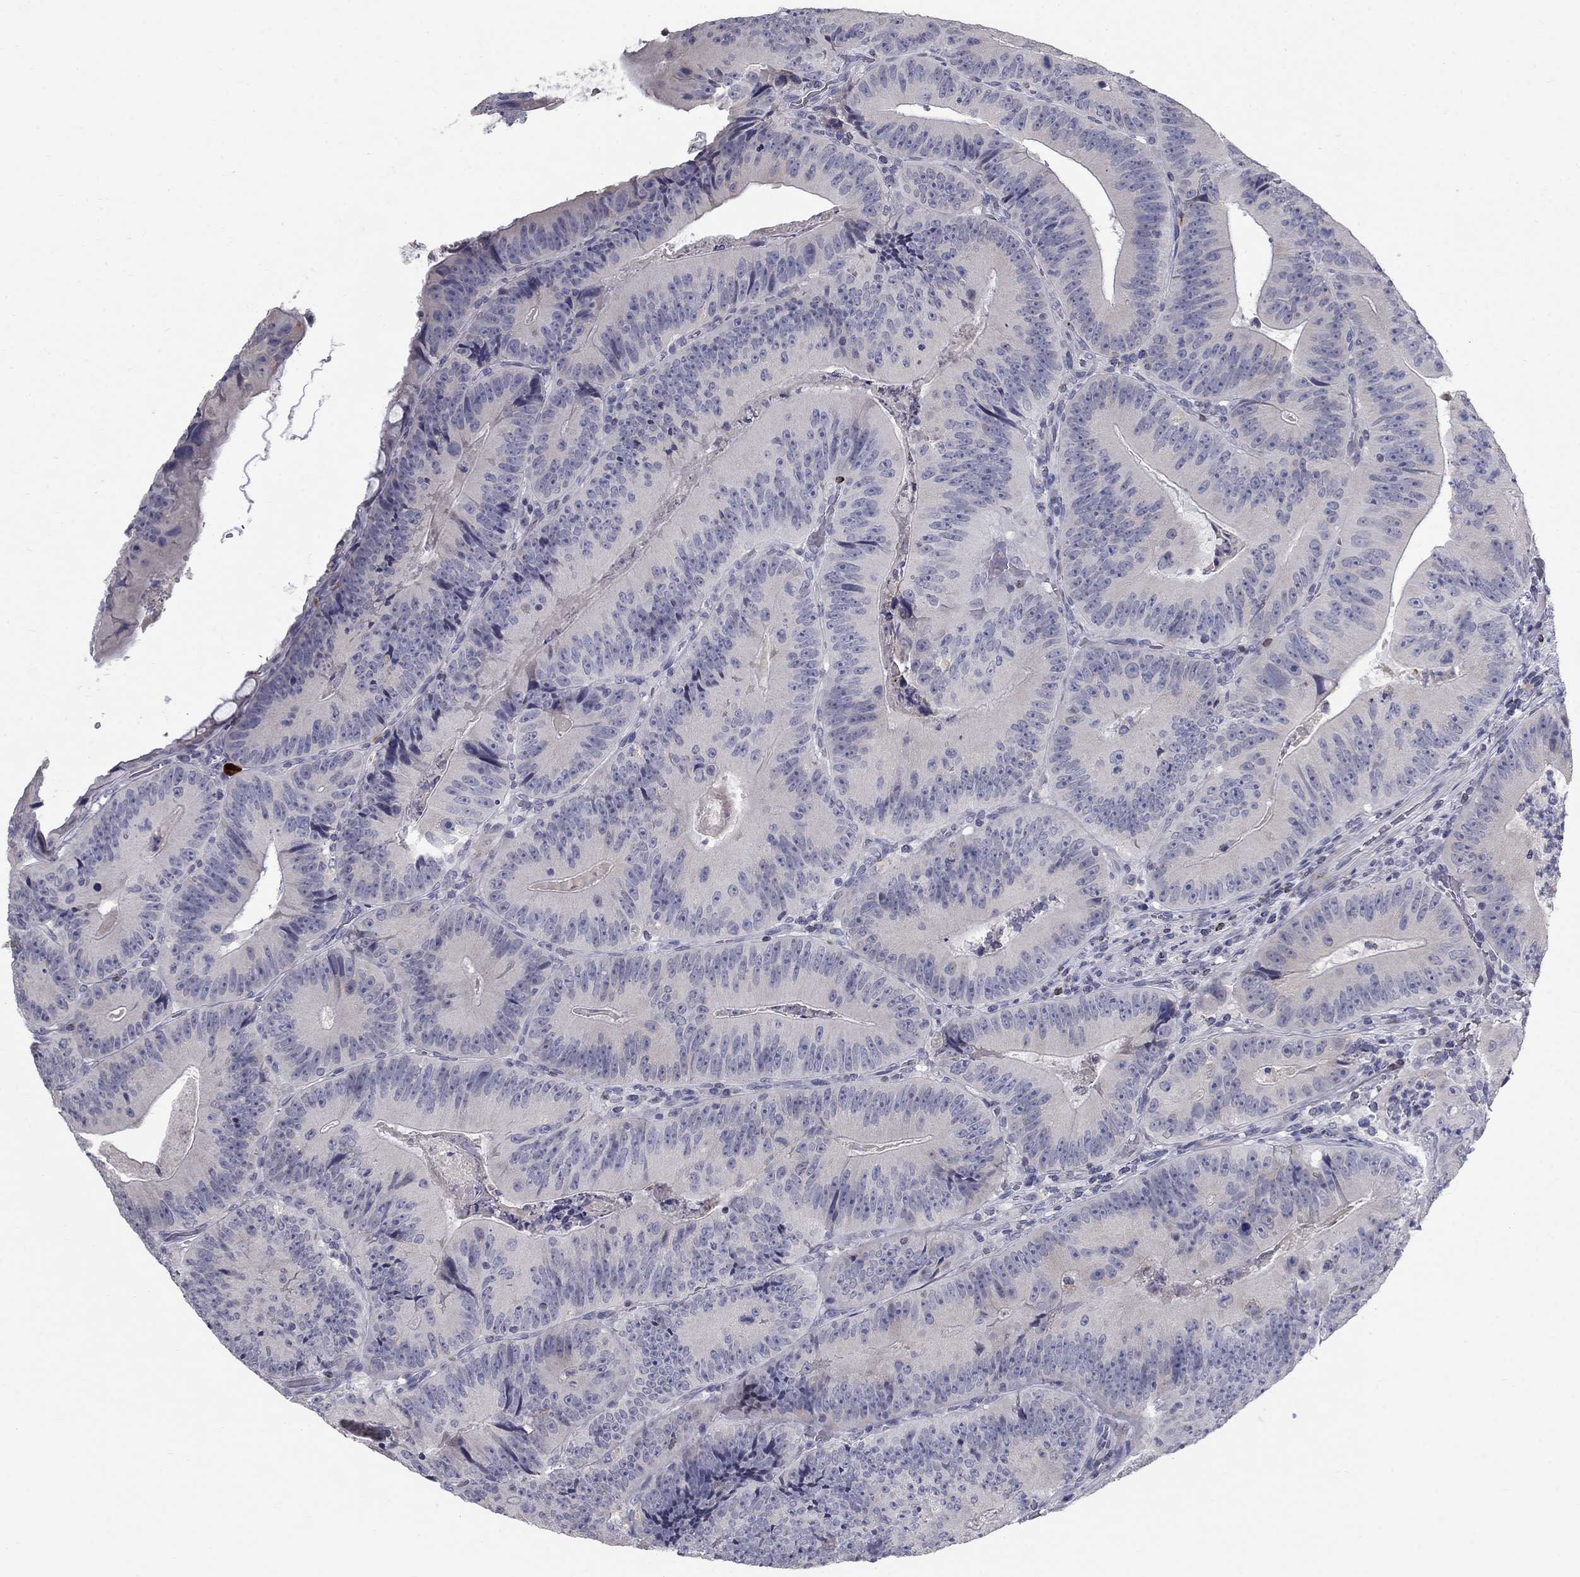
{"staining": {"intensity": "negative", "quantity": "none", "location": "none"}, "tissue": "colorectal cancer", "cell_type": "Tumor cells", "image_type": "cancer", "snomed": [{"axis": "morphology", "description": "Adenocarcinoma, NOS"}, {"axis": "topography", "description": "Colon"}], "caption": "Colorectal adenocarcinoma was stained to show a protein in brown. There is no significant positivity in tumor cells.", "gene": "NTRK2", "patient": {"sex": "female", "age": 86}}